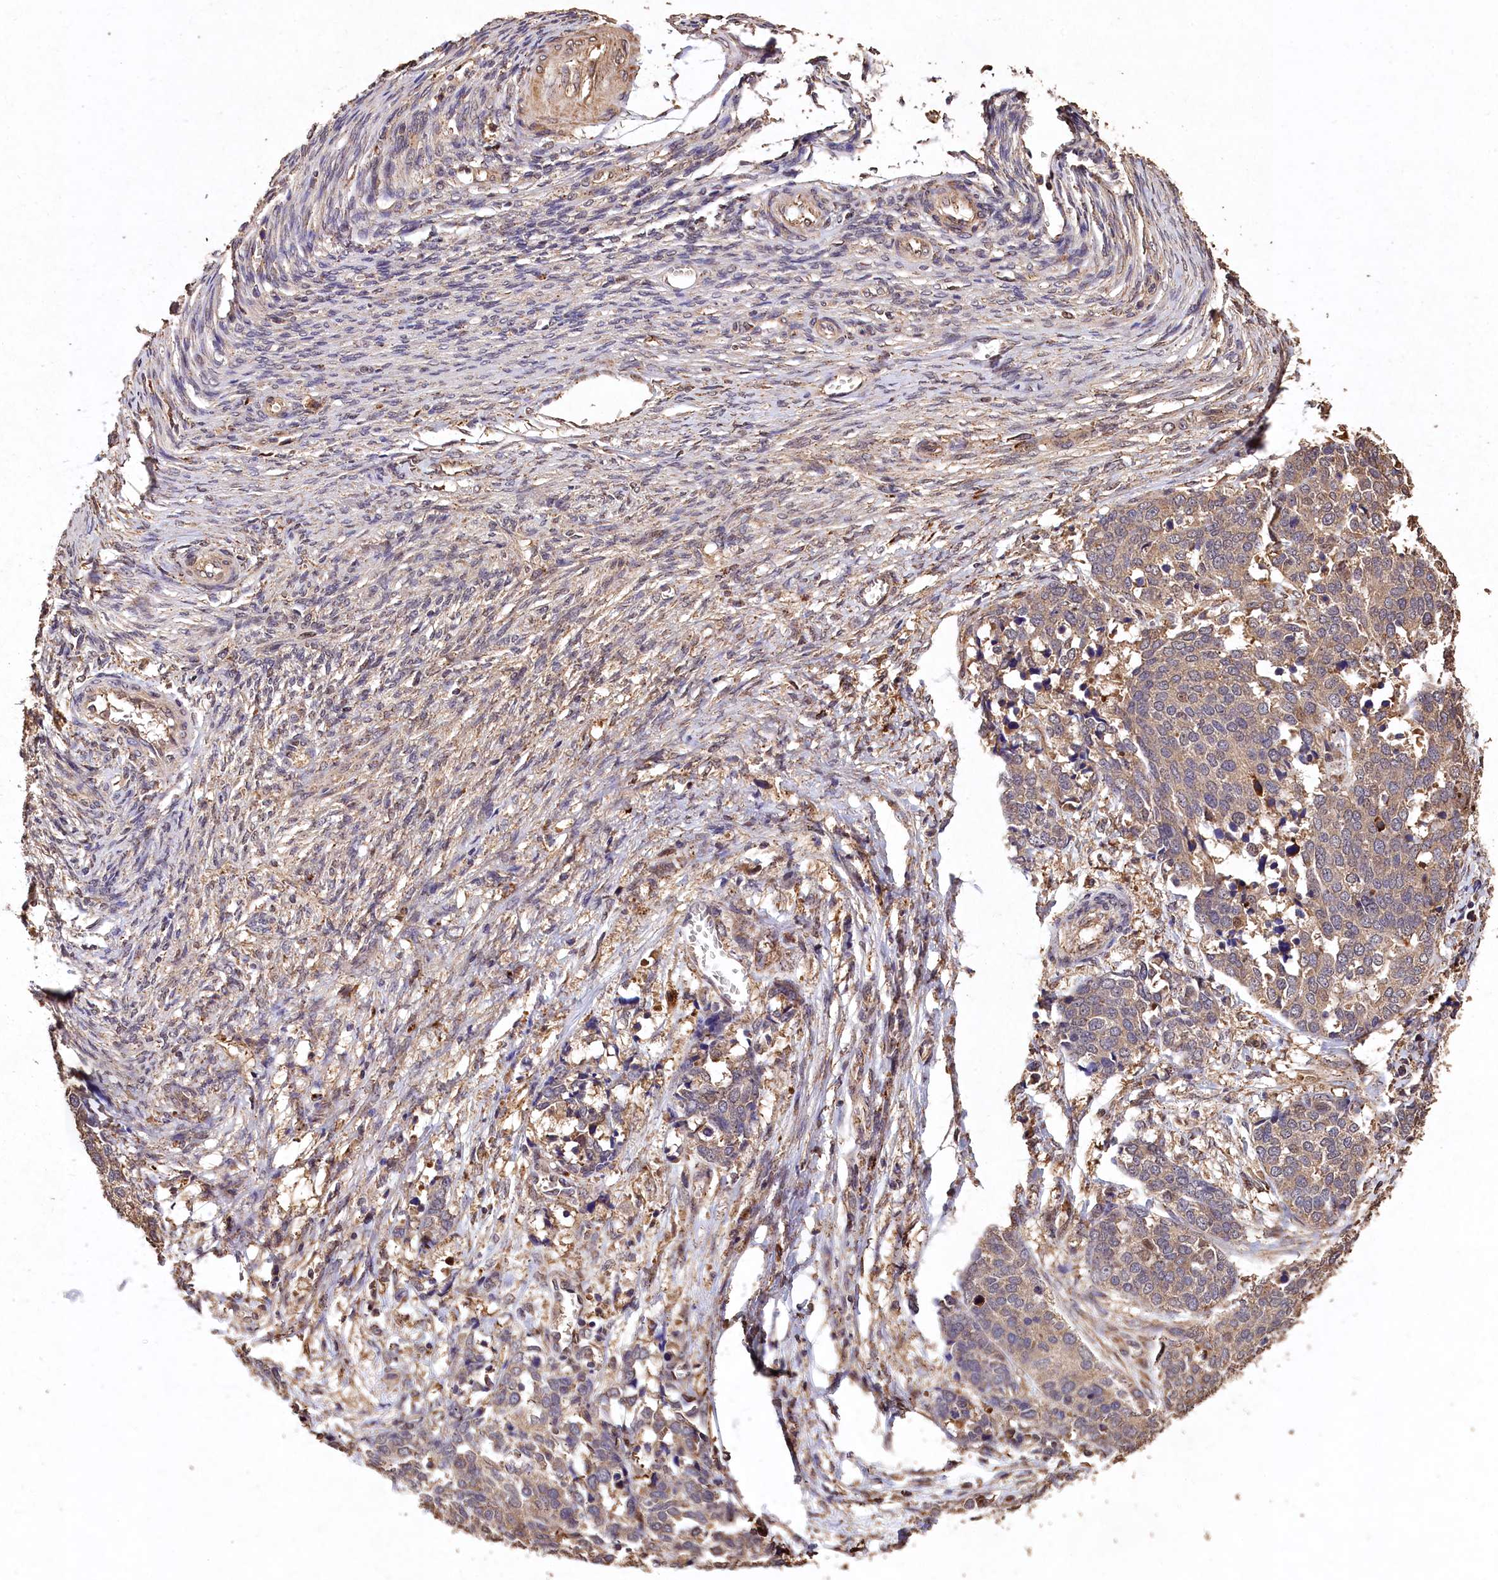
{"staining": {"intensity": "weak", "quantity": ">75%", "location": "cytoplasmic/membranous"}, "tissue": "ovarian cancer", "cell_type": "Tumor cells", "image_type": "cancer", "snomed": [{"axis": "morphology", "description": "Cystadenocarcinoma, serous, NOS"}, {"axis": "topography", "description": "Ovary"}], "caption": "IHC micrograph of neoplastic tissue: ovarian cancer (serous cystadenocarcinoma) stained using immunohistochemistry (IHC) demonstrates low levels of weak protein expression localized specifically in the cytoplasmic/membranous of tumor cells, appearing as a cytoplasmic/membranous brown color.", "gene": "LSM4", "patient": {"sex": "female", "age": 44}}